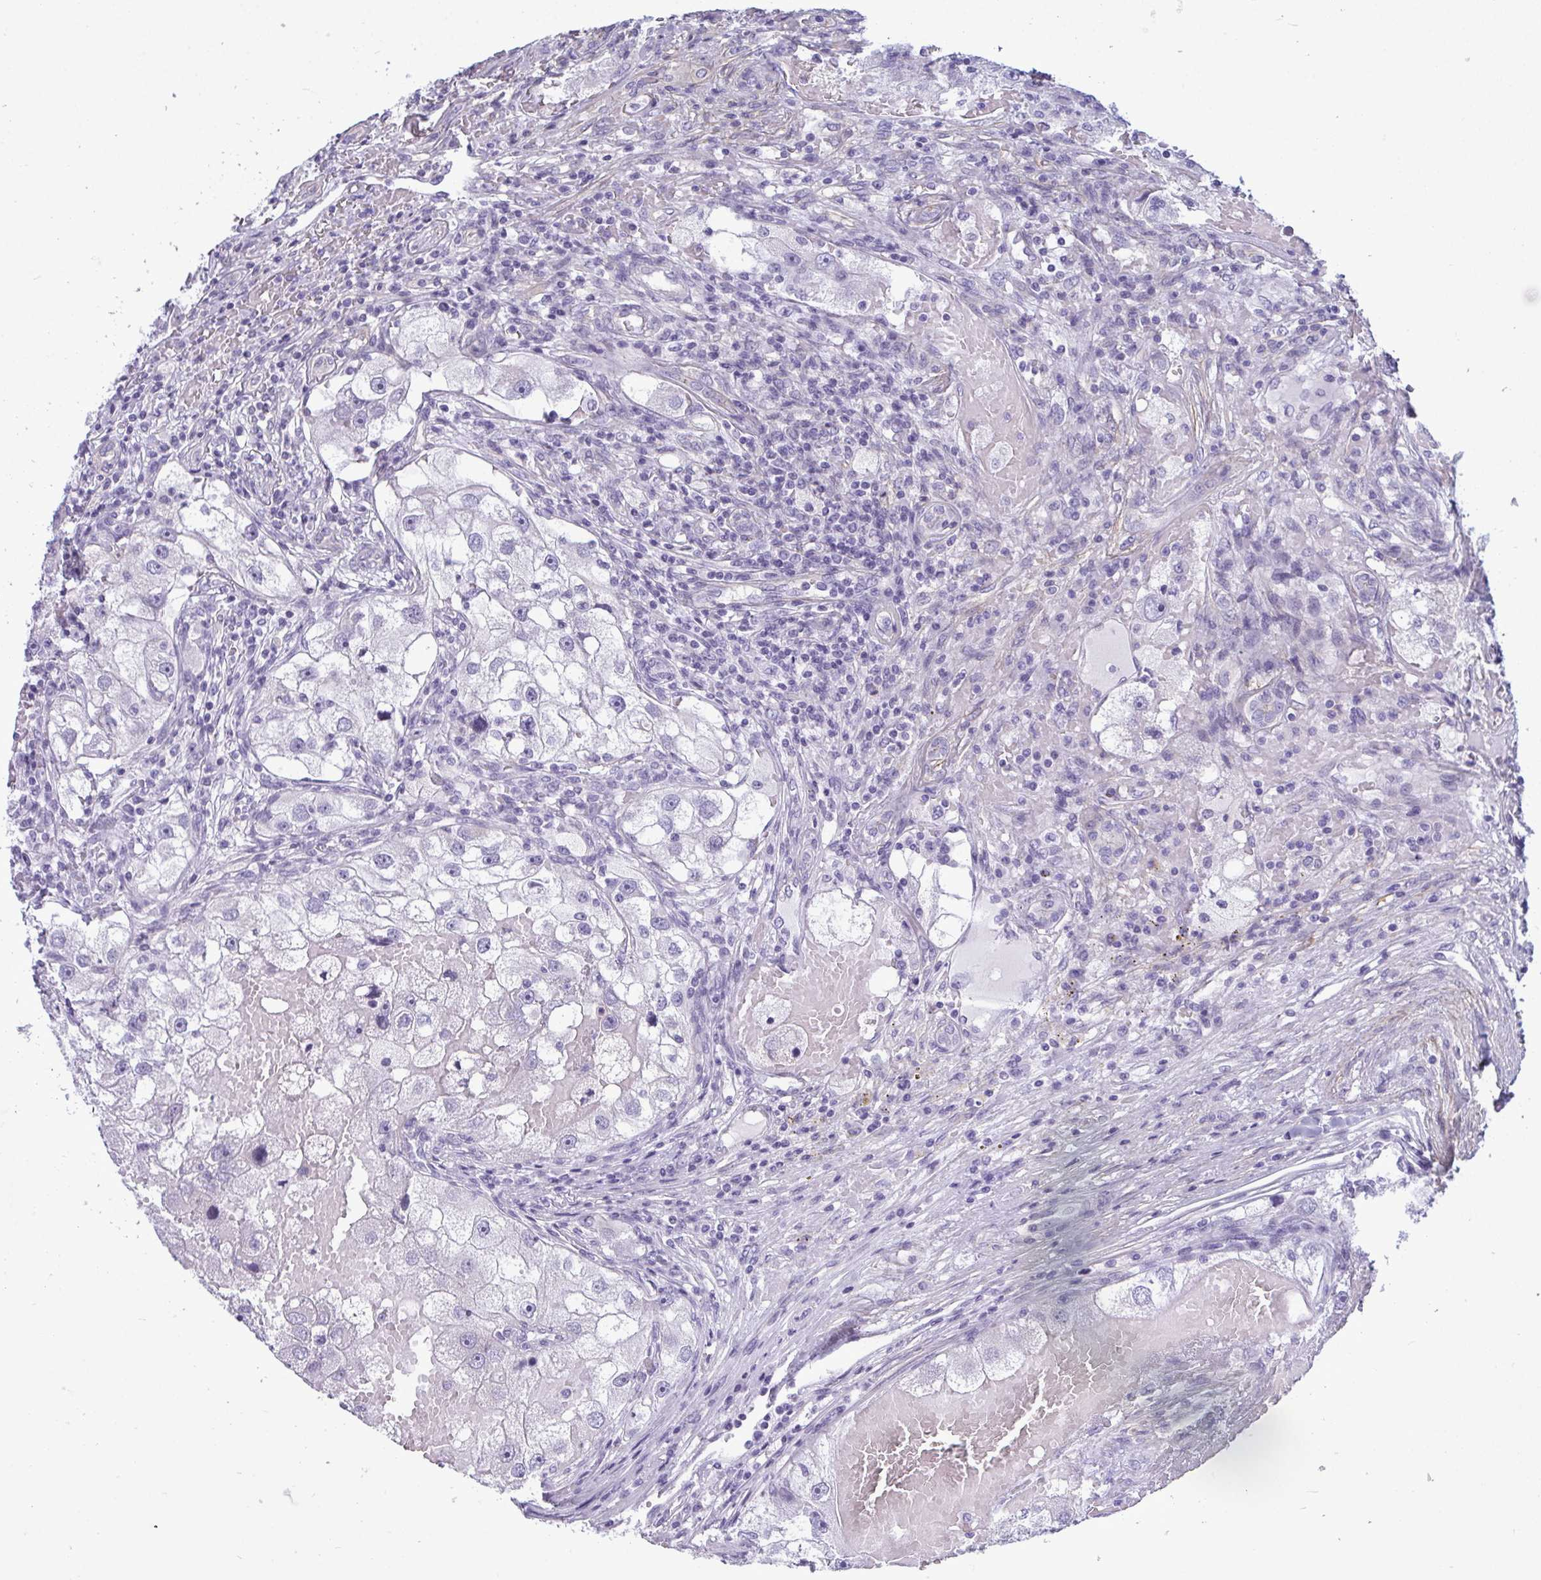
{"staining": {"intensity": "negative", "quantity": "none", "location": "none"}, "tissue": "renal cancer", "cell_type": "Tumor cells", "image_type": "cancer", "snomed": [{"axis": "morphology", "description": "Adenocarcinoma, NOS"}, {"axis": "topography", "description": "Kidney"}], "caption": "Tumor cells show no significant staining in renal cancer.", "gene": "MYH10", "patient": {"sex": "male", "age": 63}}